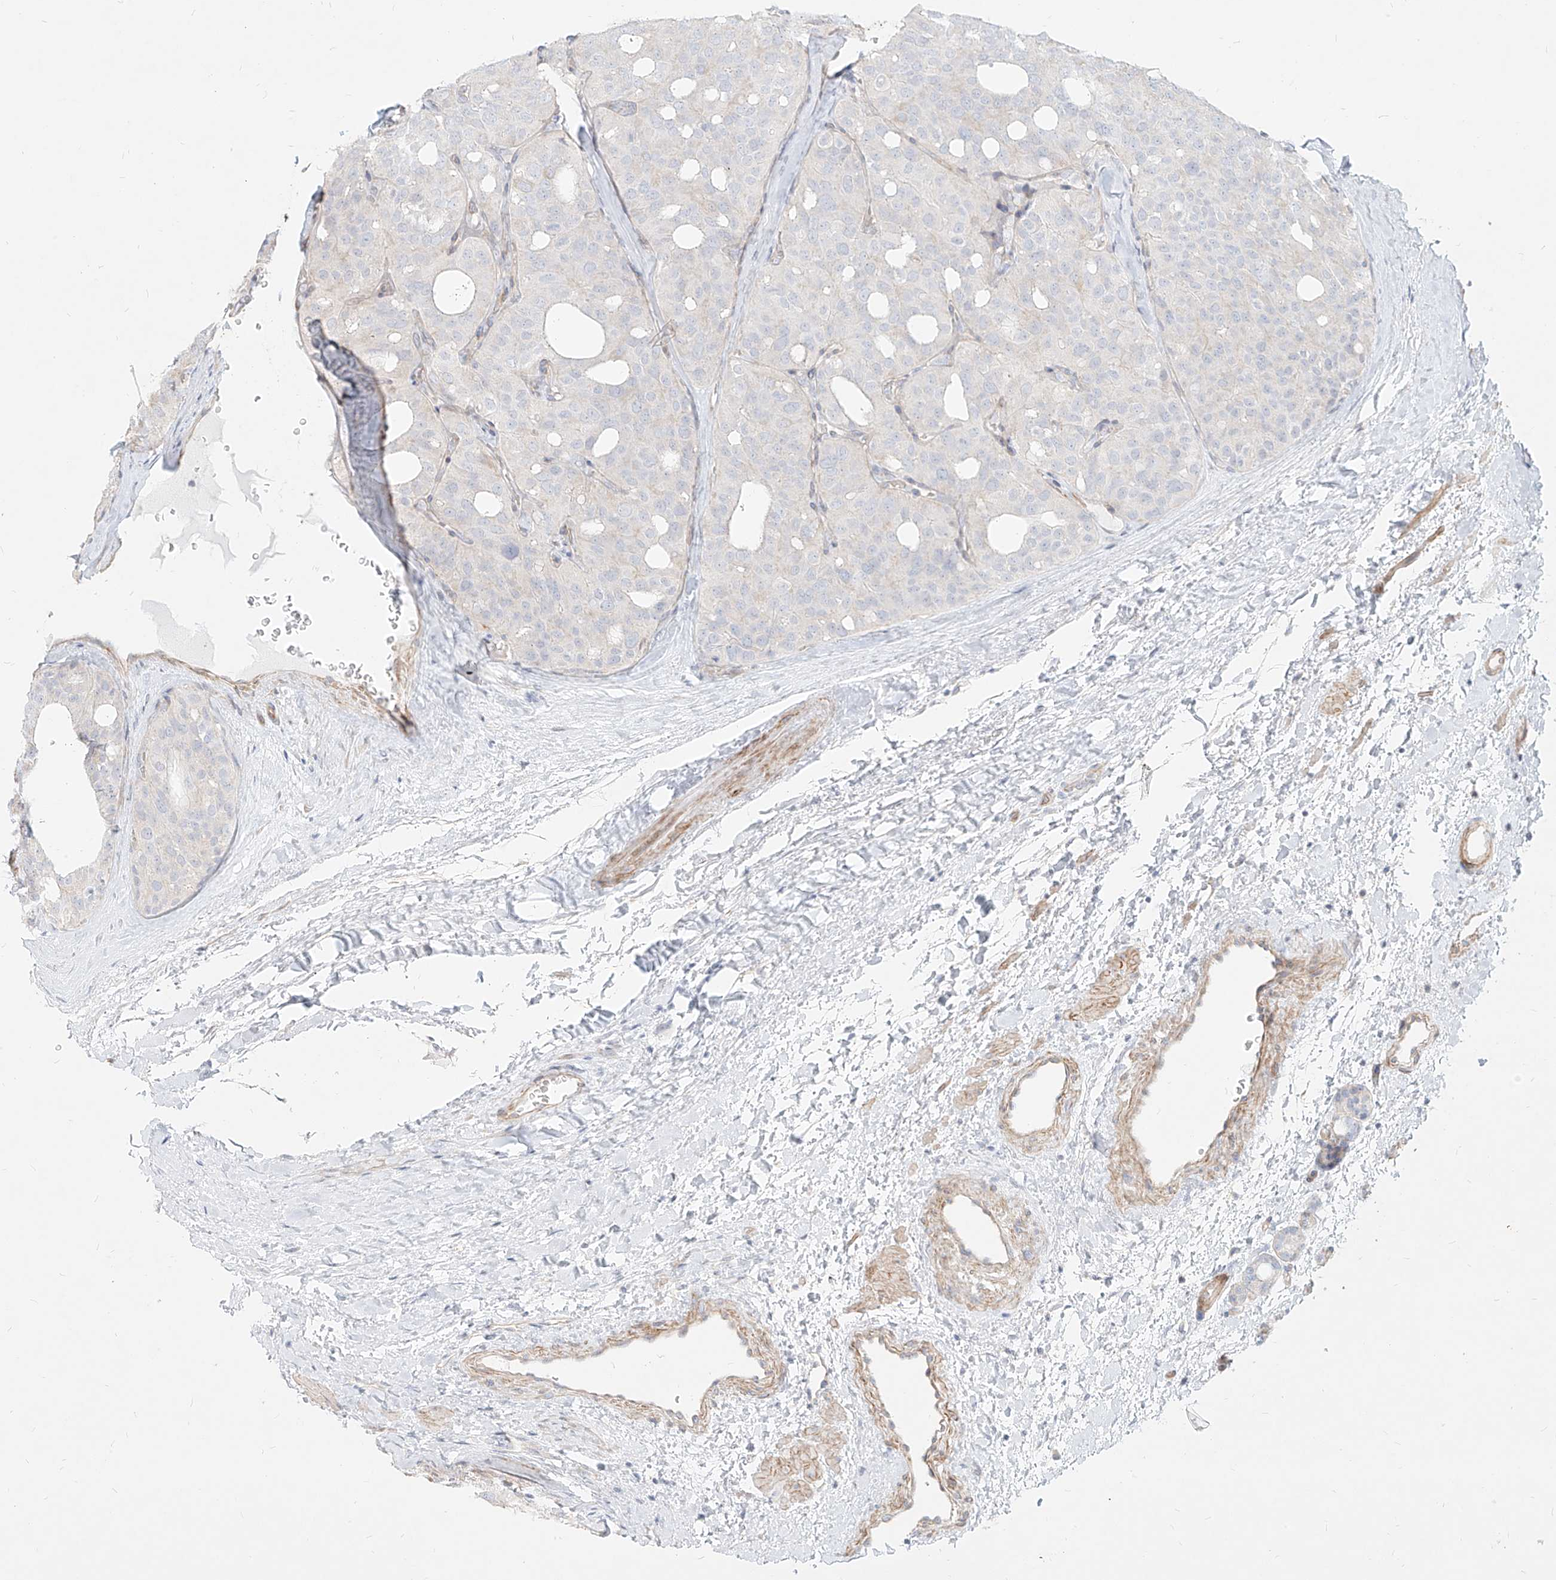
{"staining": {"intensity": "negative", "quantity": "none", "location": "none"}, "tissue": "thyroid cancer", "cell_type": "Tumor cells", "image_type": "cancer", "snomed": [{"axis": "morphology", "description": "Follicular adenoma carcinoma, NOS"}, {"axis": "topography", "description": "Thyroid gland"}], "caption": "Immunohistochemistry photomicrograph of neoplastic tissue: human follicular adenoma carcinoma (thyroid) stained with DAB (3,3'-diaminobenzidine) exhibits no significant protein expression in tumor cells.", "gene": "ITPKB", "patient": {"sex": "male", "age": 75}}